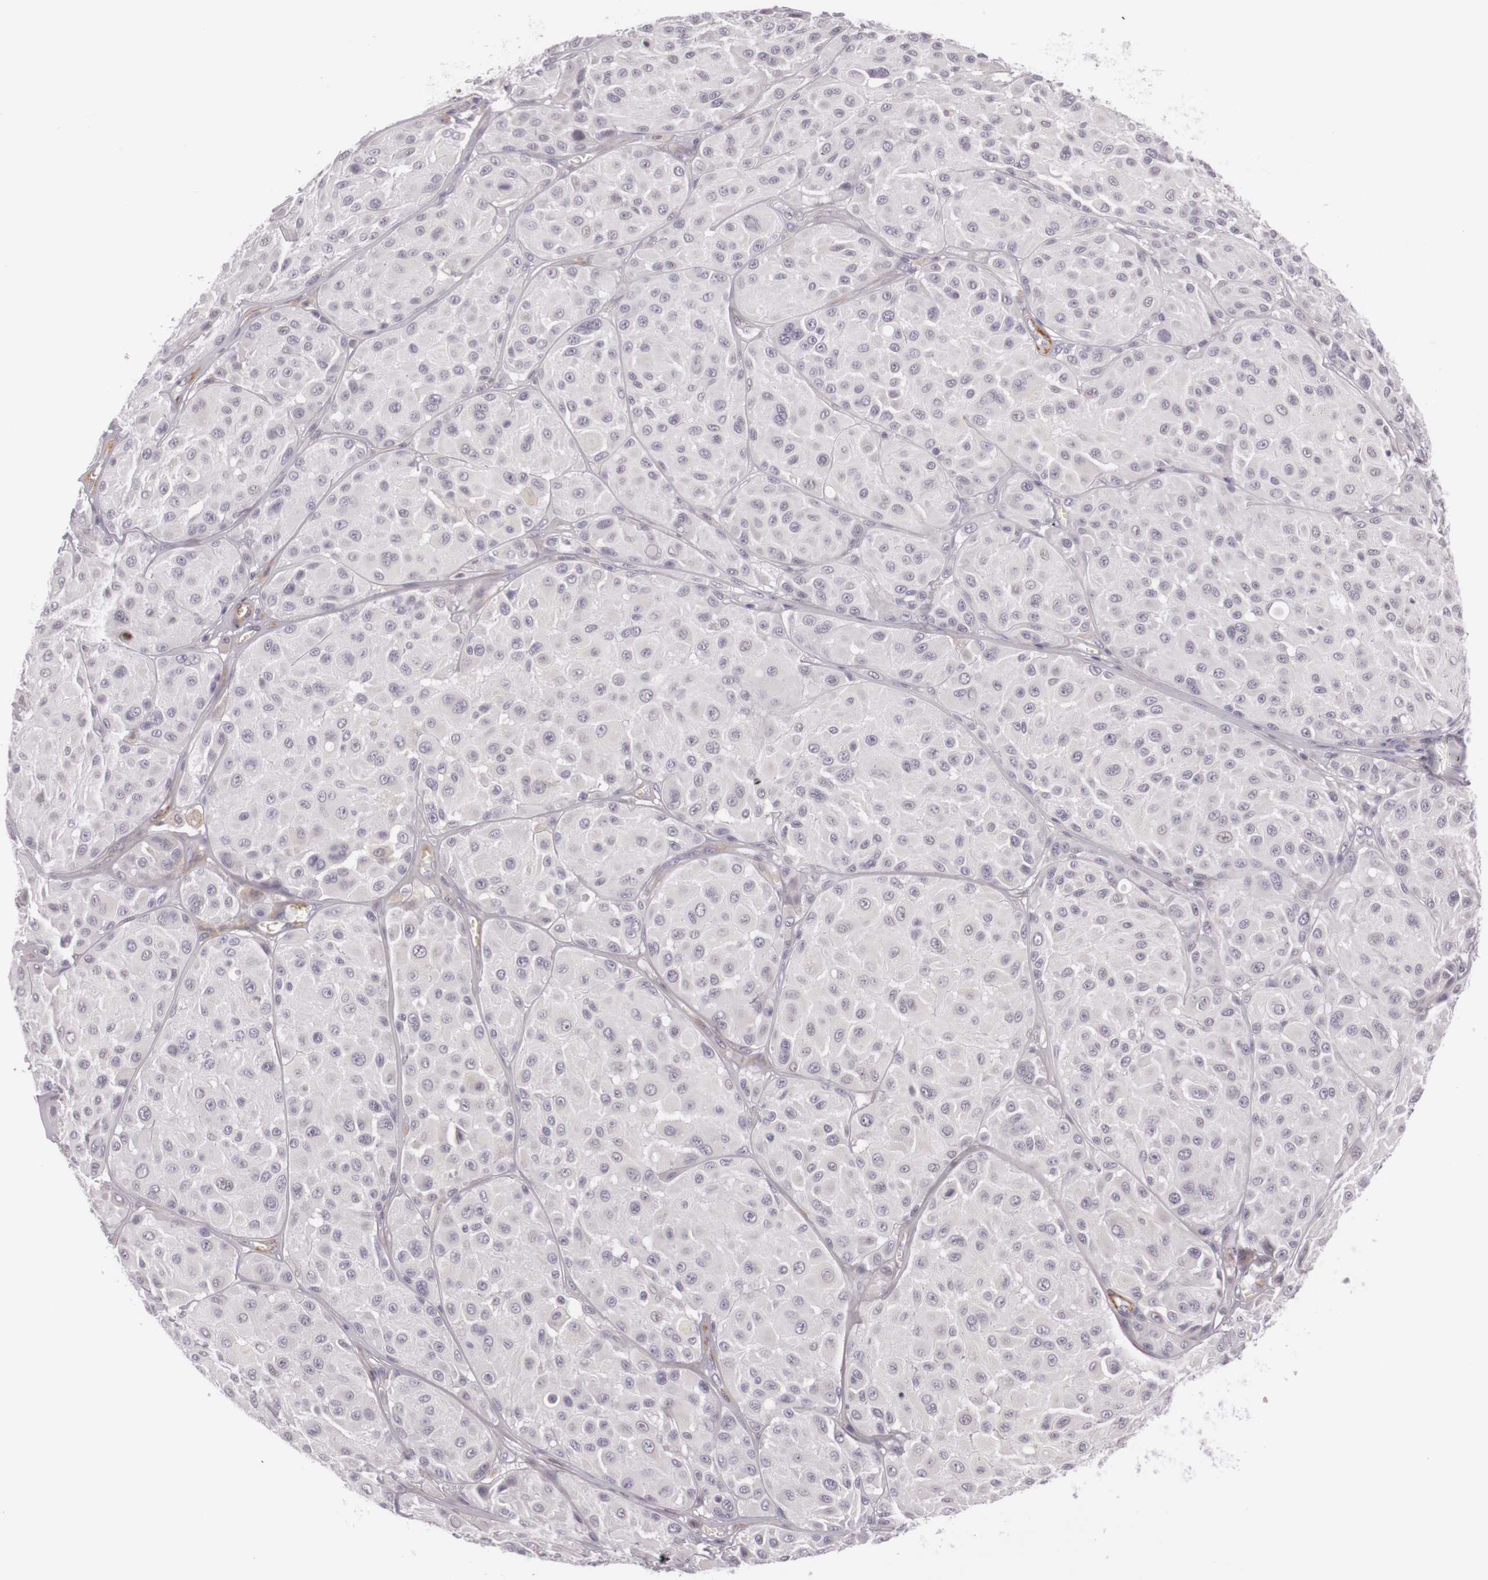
{"staining": {"intensity": "negative", "quantity": "none", "location": "none"}, "tissue": "melanoma", "cell_type": "Tumor cells", "image_type": "cancer", "snomed": [{"axis": "morphology", "description": "Malignant melanoma, NOS"}, {"axis": "topography", "description": "Skin"}], "caption": "Protein analysis of melanoma displays no significant staining in tumor cells.", "gene": "CNTN2", "patient": {"sex": "male", "age": 36}}